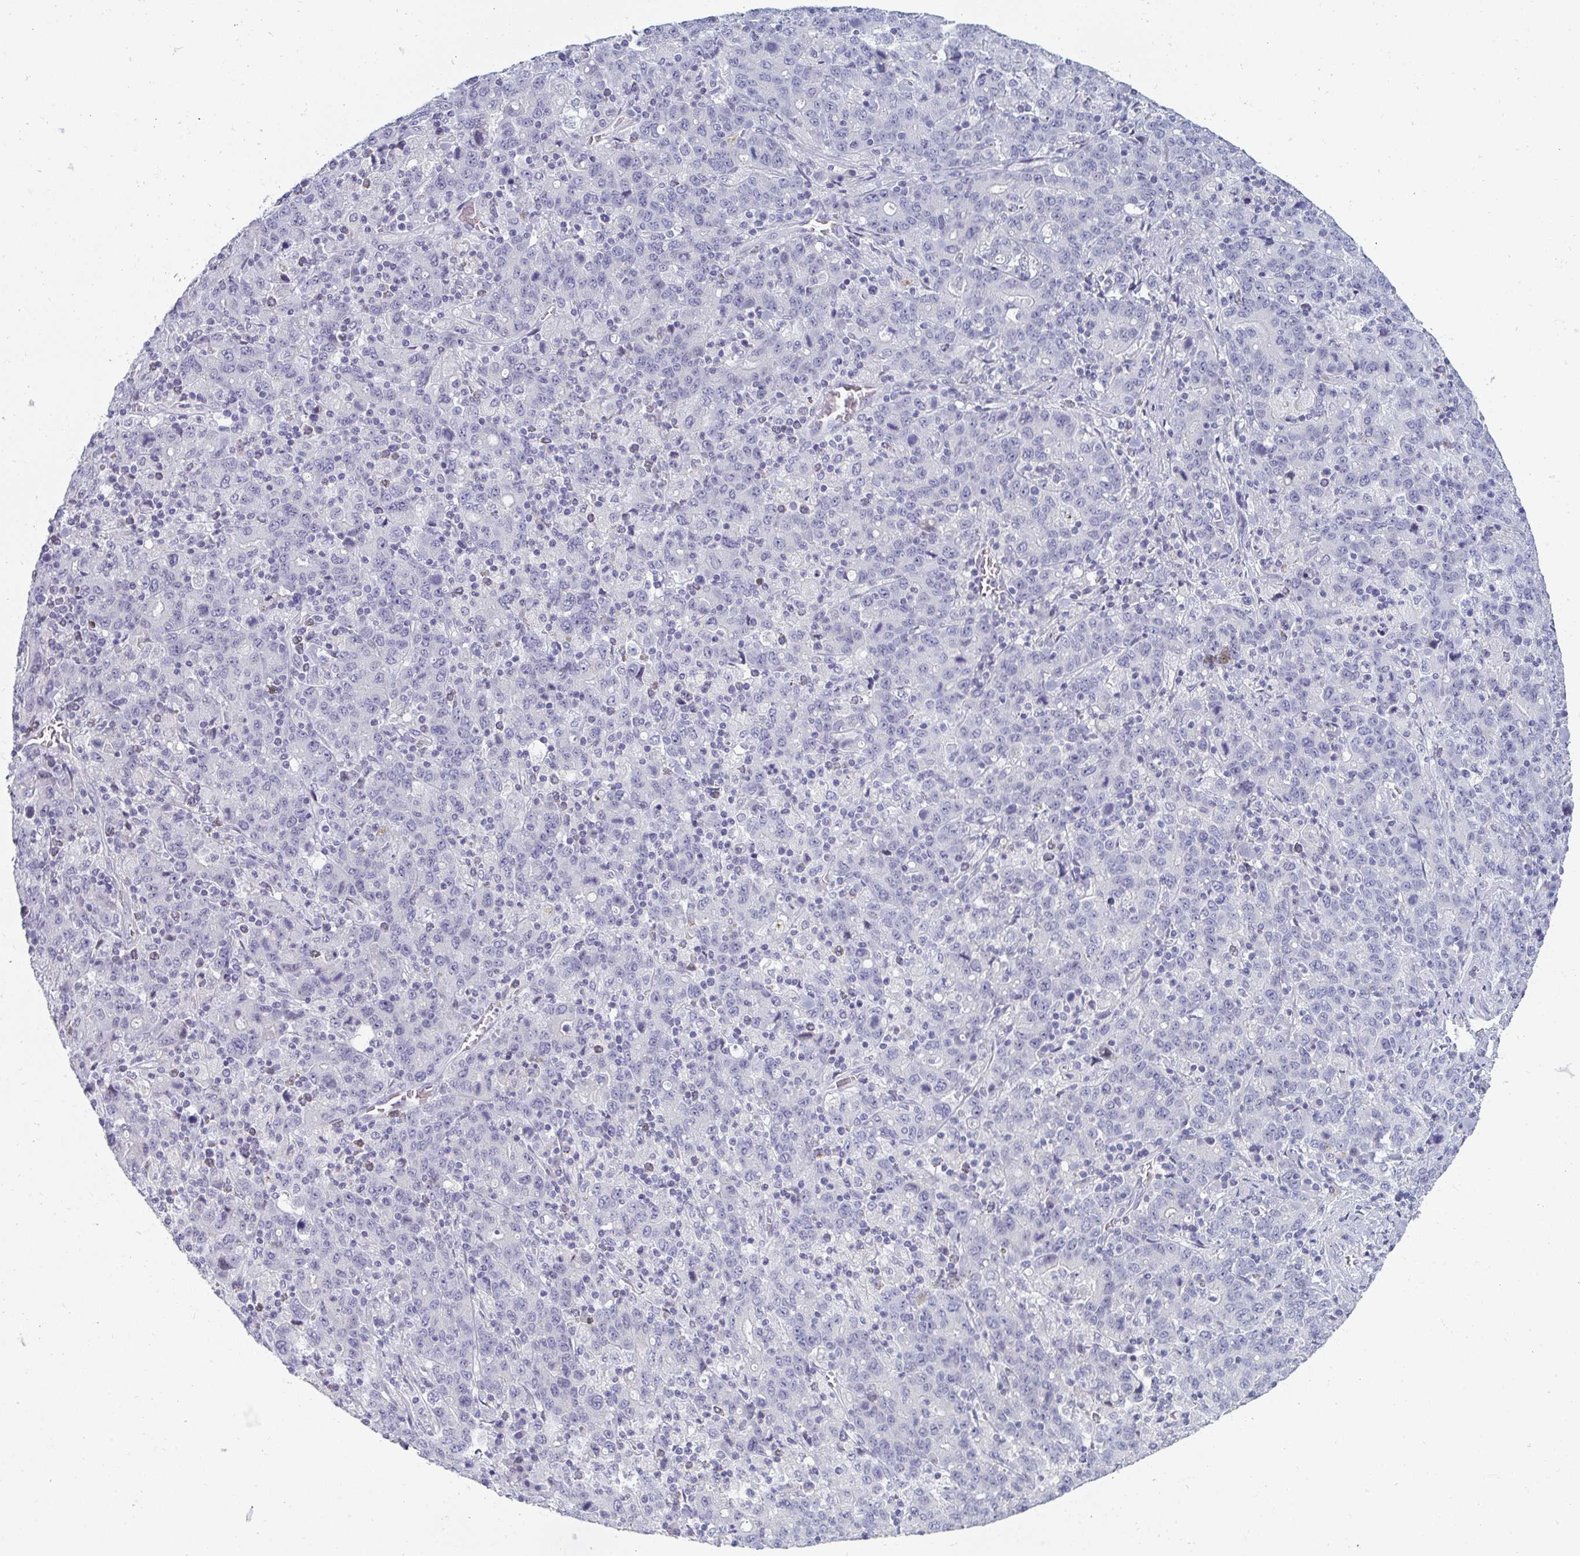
{"staining": {"intensity": "negative", "quantity": "none", "location": "none"}, "tissue": "stomach cancer", "cell_type": "Tumor cells", "image_type": "cancer", "snomed": [{"axis": "morphology", "description": "Adenocarcinoma, NOS"}, {"axis": "topography", "description": "Stomach, upper"}], "caption": "A histopathology image of adenocarcinoma (stomach) stained for a protein displays no brown staining in tumor cells. (DAB immunohistochemistry (IHC) with hematoxylin counter stain).", "gene": "SHB", "patient": {"sex": "male", "age": 69}}